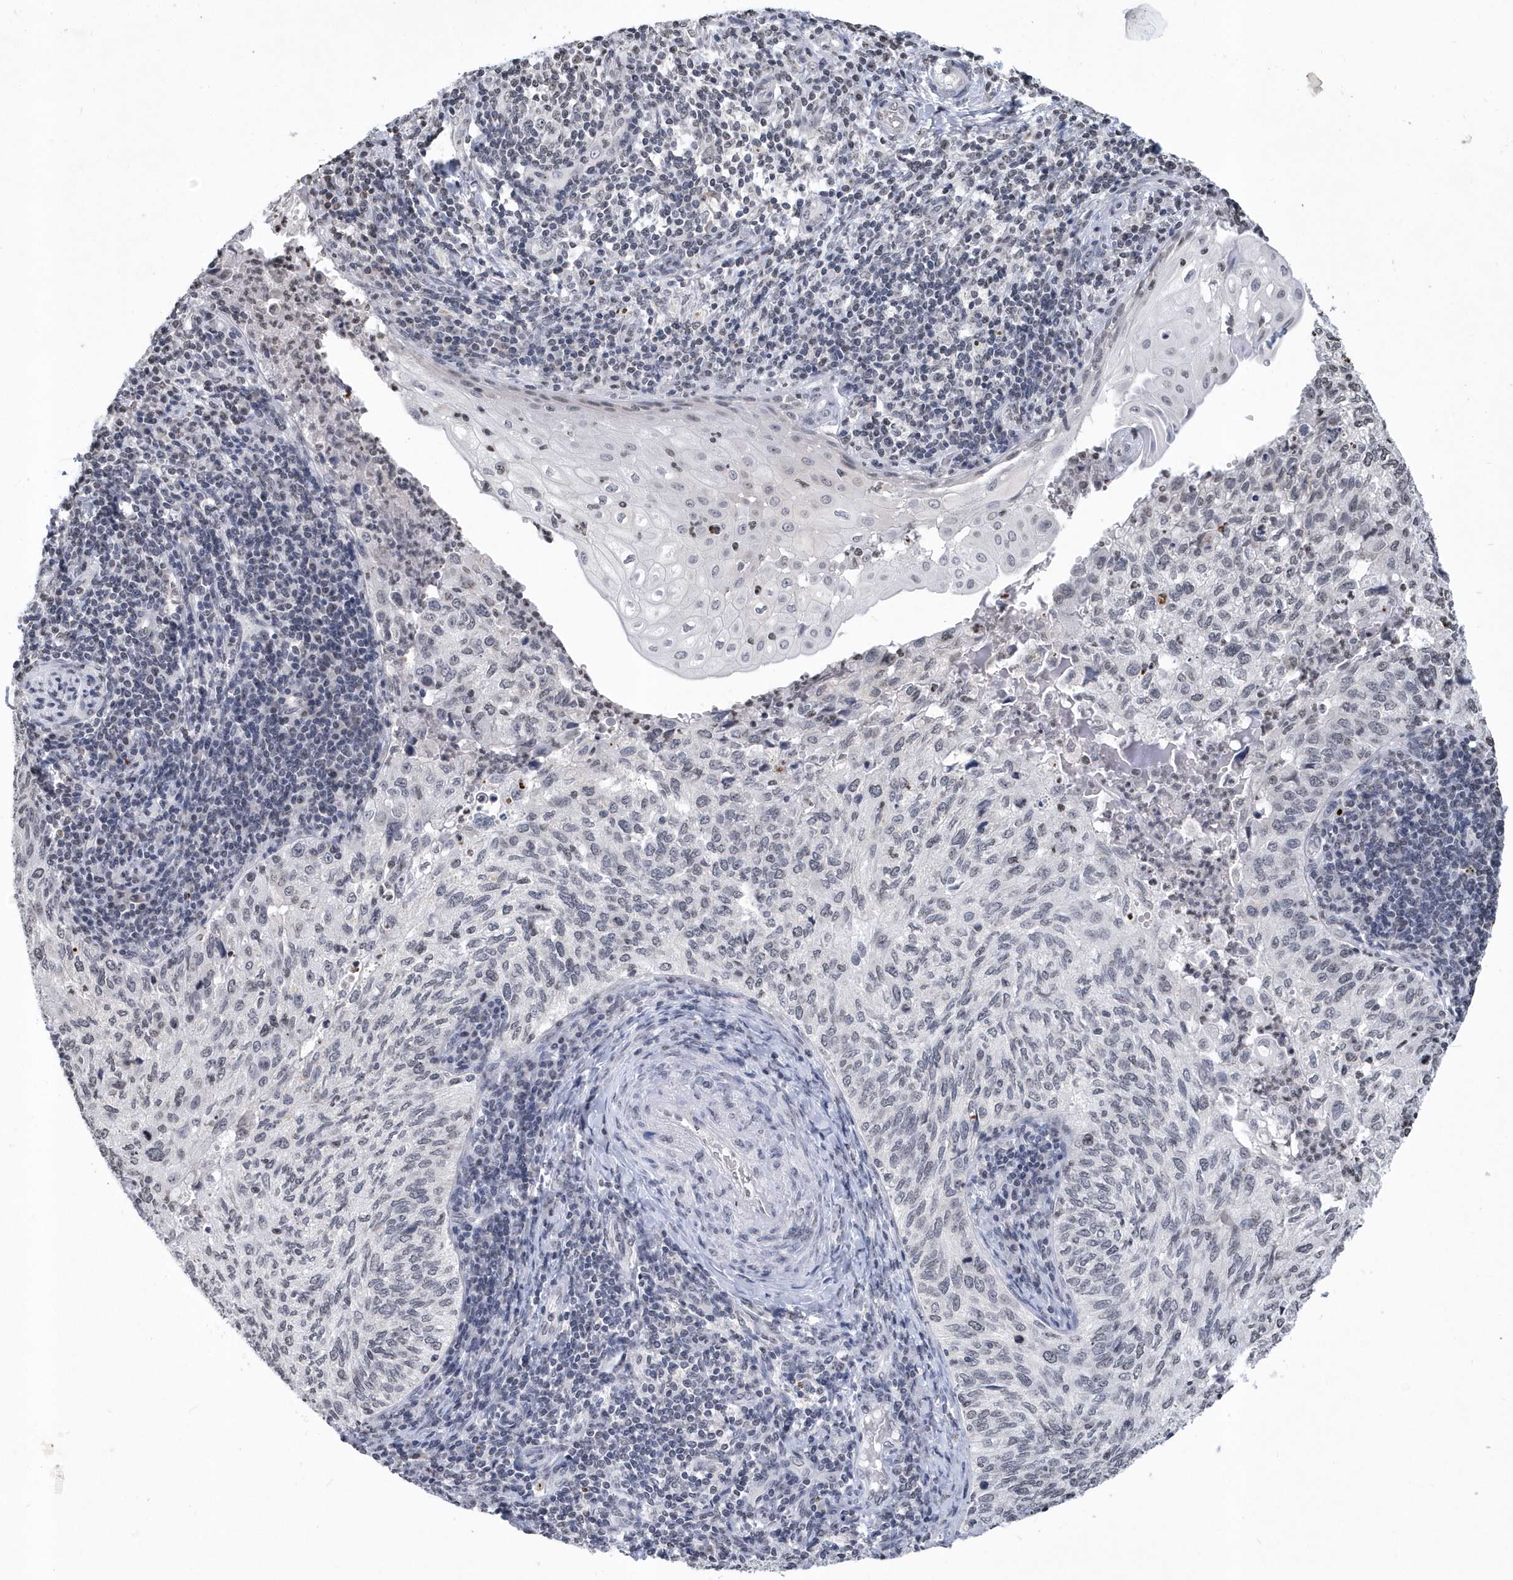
{"staining": {"intensity": "negative", "quantity": "none", "location": "none"}, "tissue": "cervical cancer", "cell_type": "Tumor cells", "image_type": "cancer", "snomed": [{"axis": "morphology", "description": "Squamous cell carcinoma, NOS"}, {"axis": "topography", "description": "Cervix"}], "caption": "Squamous cell carcinoma (cervical) stained for a protein using immunohistochemistry shows no expression tumor cells.", "gene": "VWA5B2", "patient": {"sex": "female", "age": 30}}